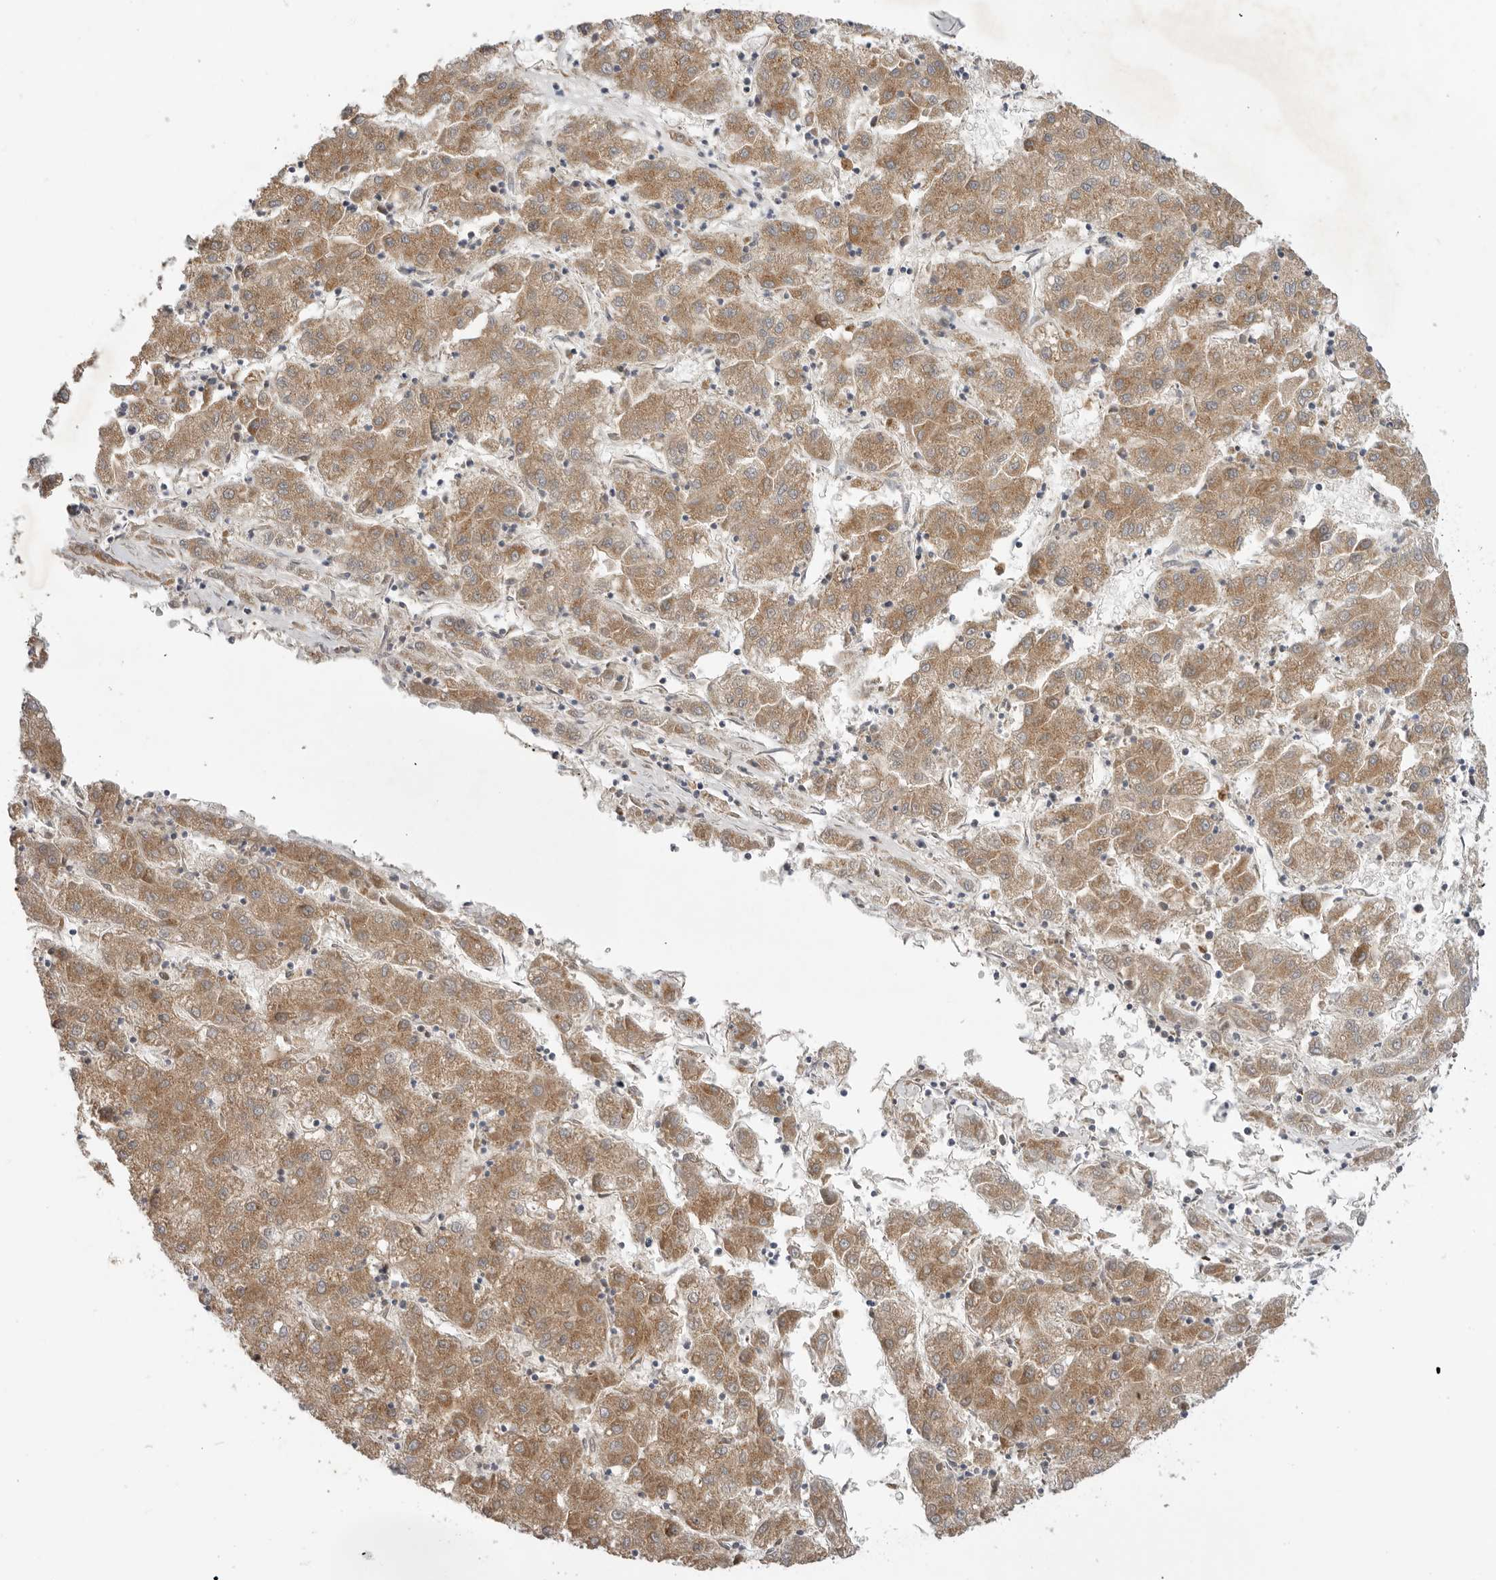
{"staining": {"intensity": "moderate", "quantity": ">75%", "location": "cytoplasmic/membranous"}, "tissue": "liver cancer", "cell_type": "Tumor cells", "image_type": "cancer", "snomed": [{"axis": "morphology", "description": "Carcinoma, Hepatocellular, NOS"}, {"axis": "topography", "description": "Liver"}], "caption": "This photomicrograph reveals hepatocellular carcinoma (liver) stained with immunohistochemistry to label a protein in brown. The cytoplasmic/membranous of tumor cells show moderate positivity for the protein. Nuclei are counter-stained blue.", "gene": "GNE", "patient": {"sex": "male", "age": 72}}